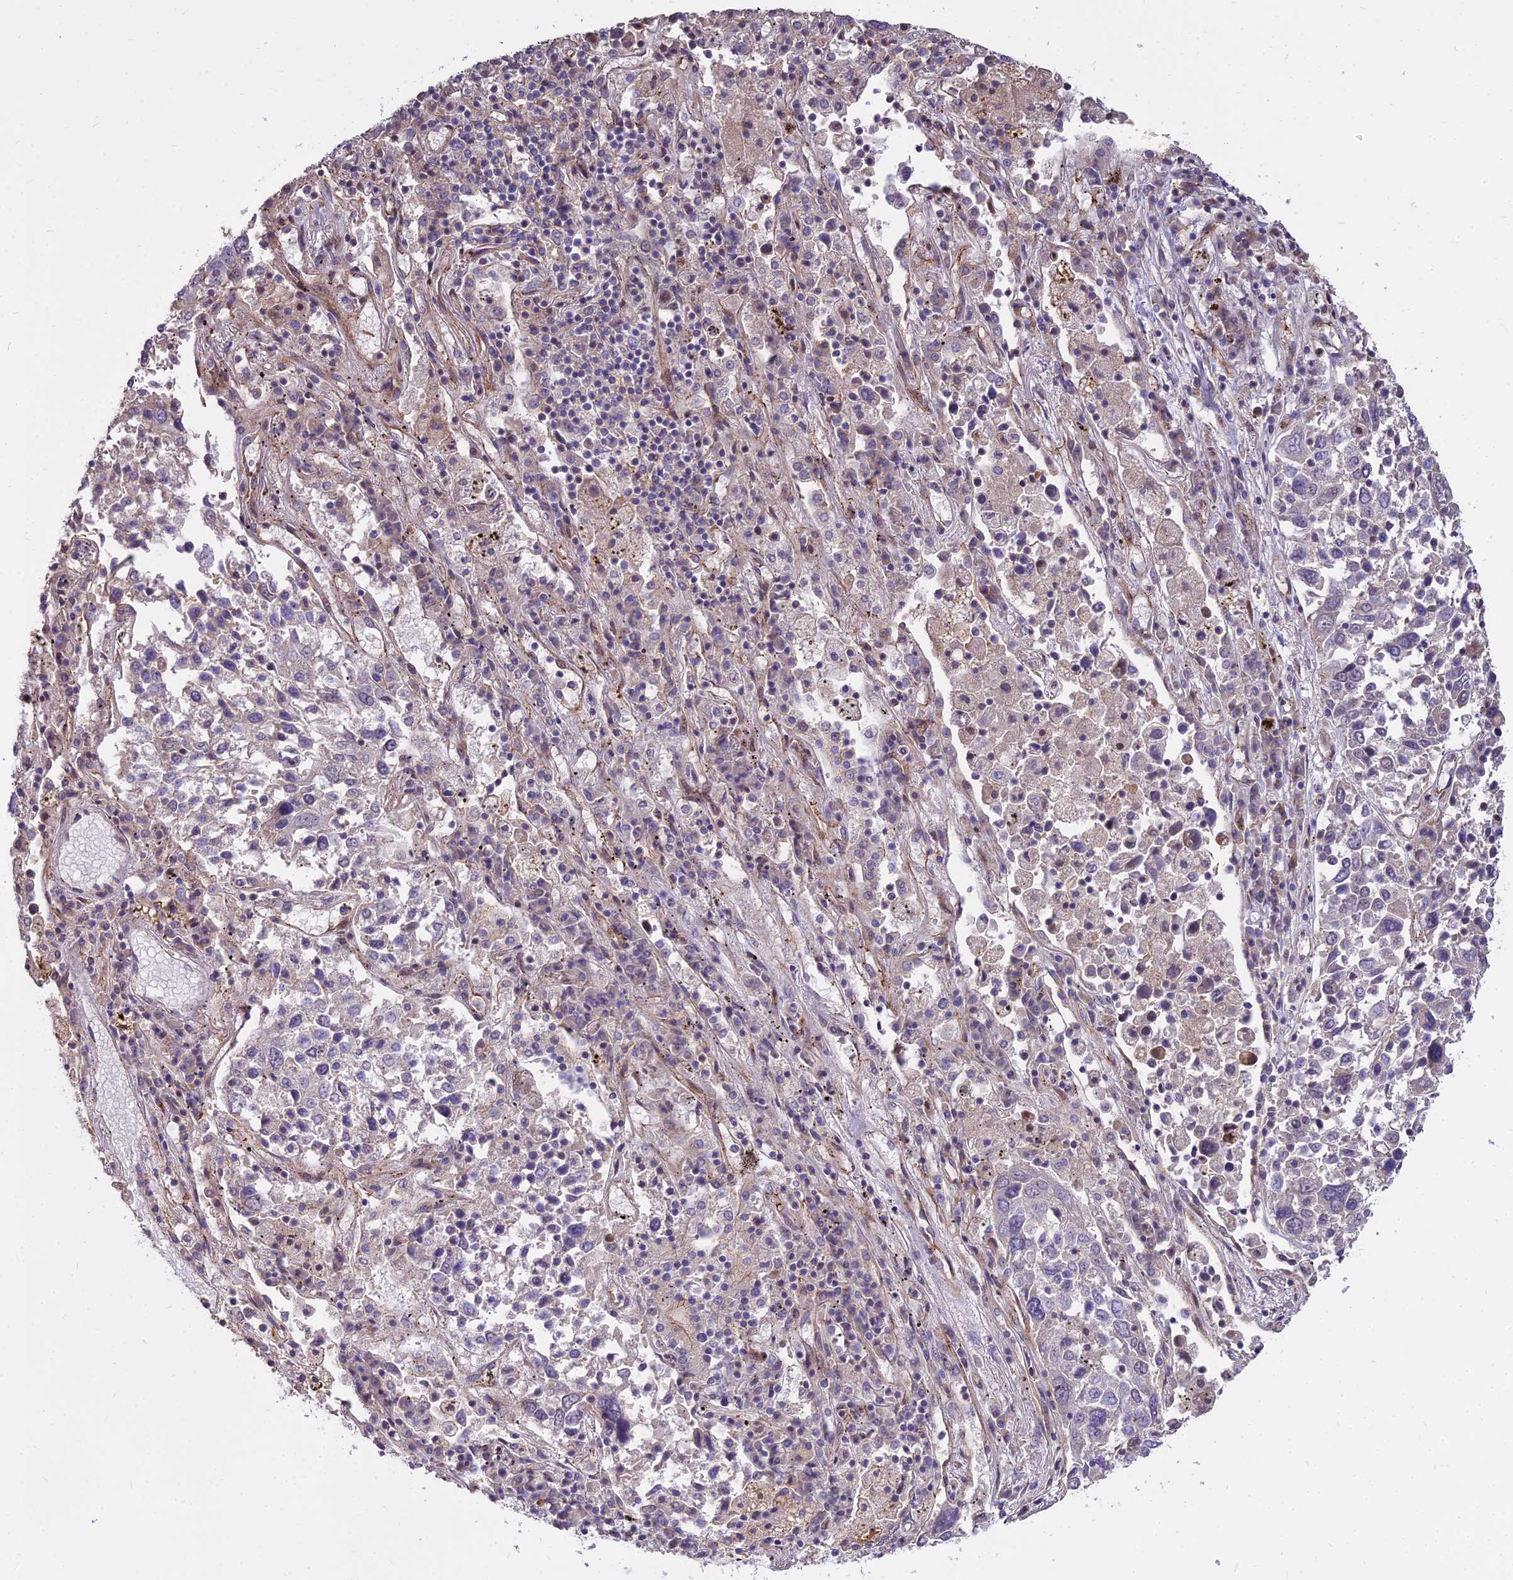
{"staining": {"intensity": "negative", "quantity": "none", "location": "none"}, "tissue": "lung cancer", "cell_type": "Tumor cells", "image_type": "cancer", "snomed": [{"axis": "morphology", "description": "Squamous cell carcinoma, NOS"}, {"axis": "topography", "description": "Lung"}], "caption": "Tumor cells are negative for protein expression in human squamous cell carcinoma (lung).", "gene": "GLYATL3", "patient": {"sex": "male", "age": 65}}